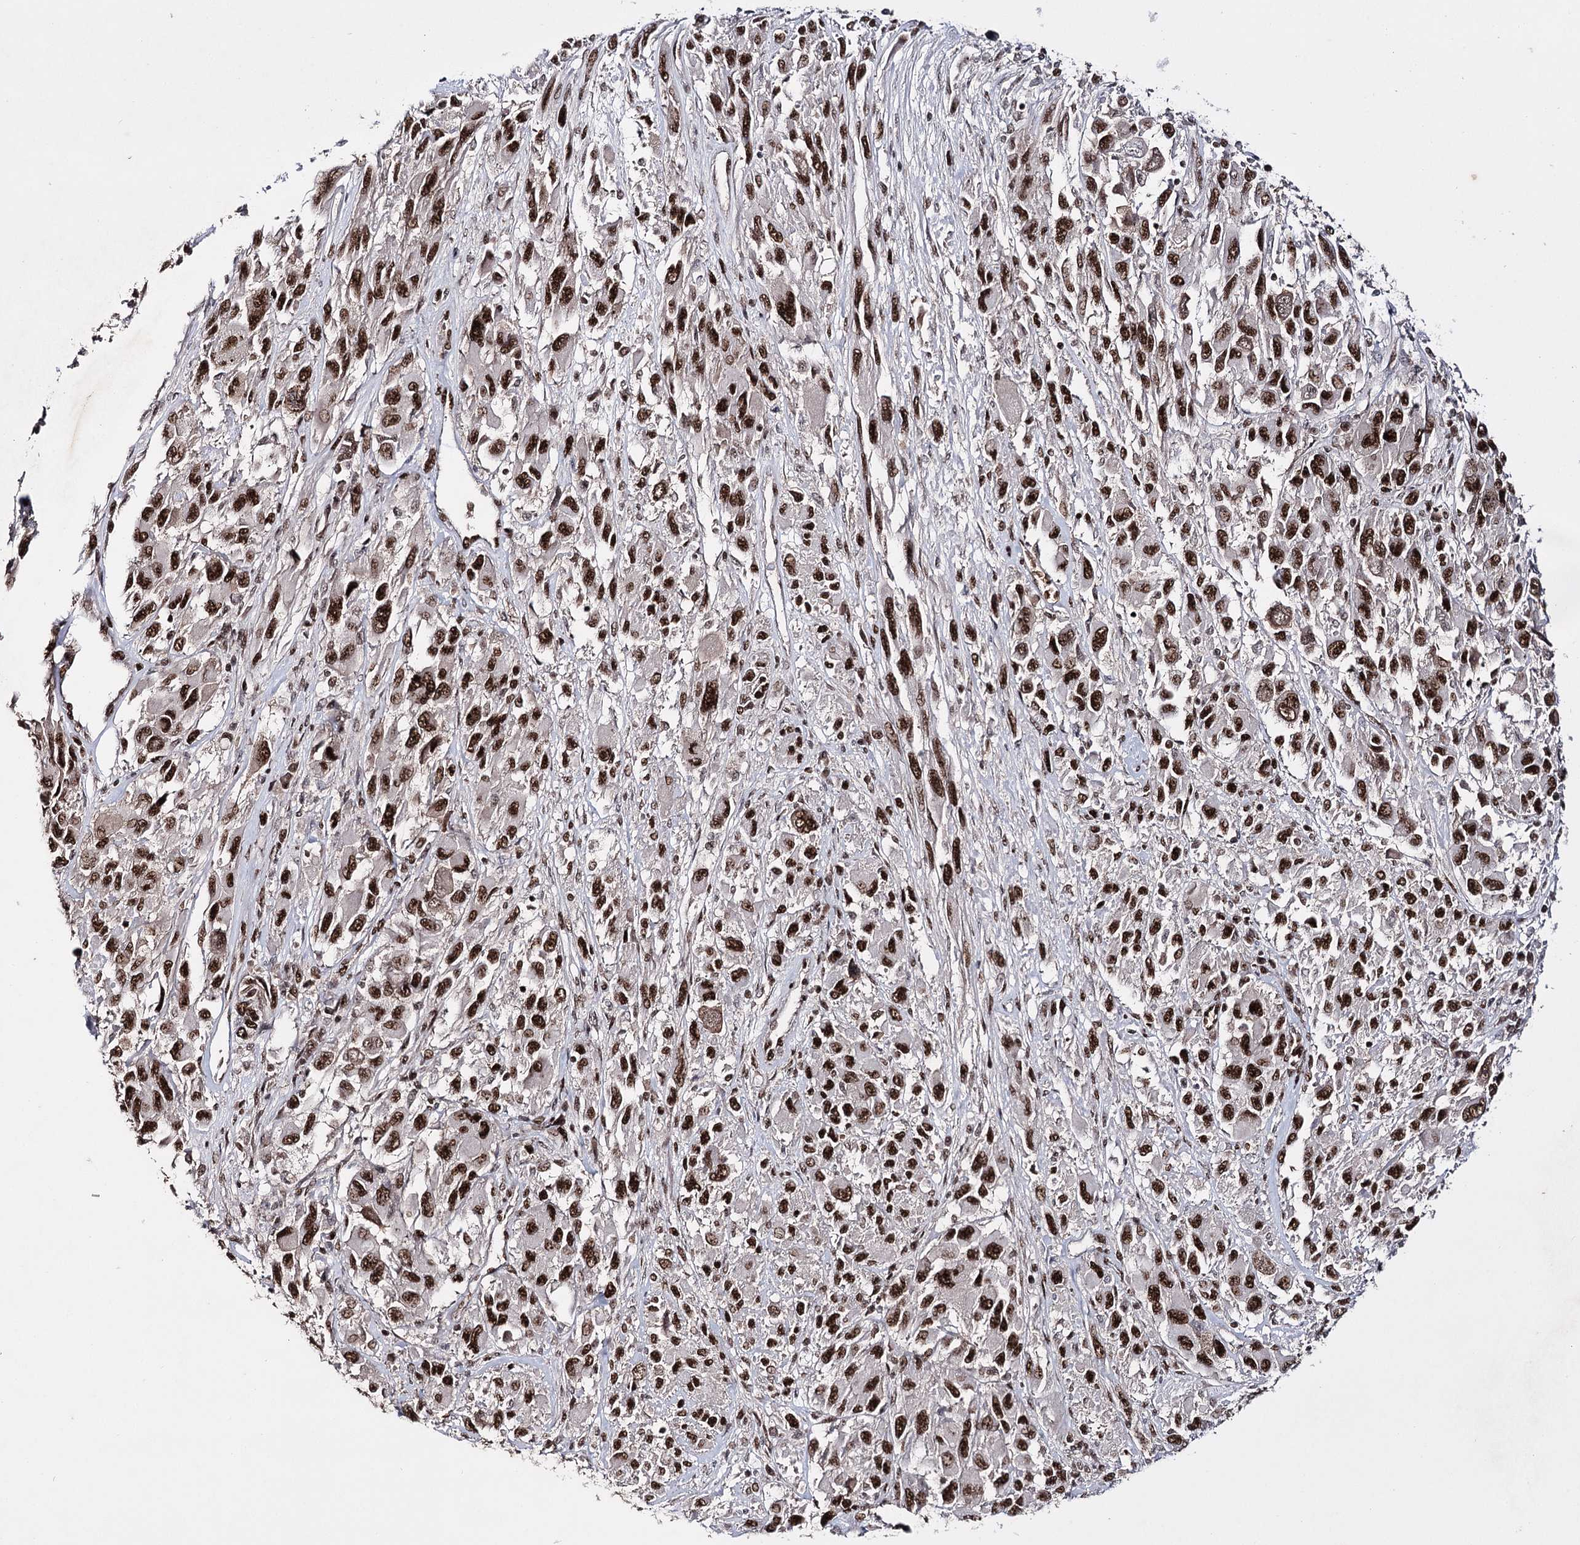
{"staining": {"intensity": "strong", "quantity": ">75%", "location": "nuclear"}, "tissue": "melanoma", "cell_type": "Tumor cells", "image_type": "cancer", "snomed": [{"axis": "morphology", "description": "Malignant melanoma, NOS"}, {"axis": "topography", "description": "Skin"}], "caption": "Tumor cells show high levels of strong nuclear staining in approximately >75% of cells in human melanoma. (DAB (3,3'-diaminobenzidine) IHC, brown staining for protein, blue staining for nuclei).", "gene": "PRPF40A", "patient": {"sex": "female", "age": 91}}